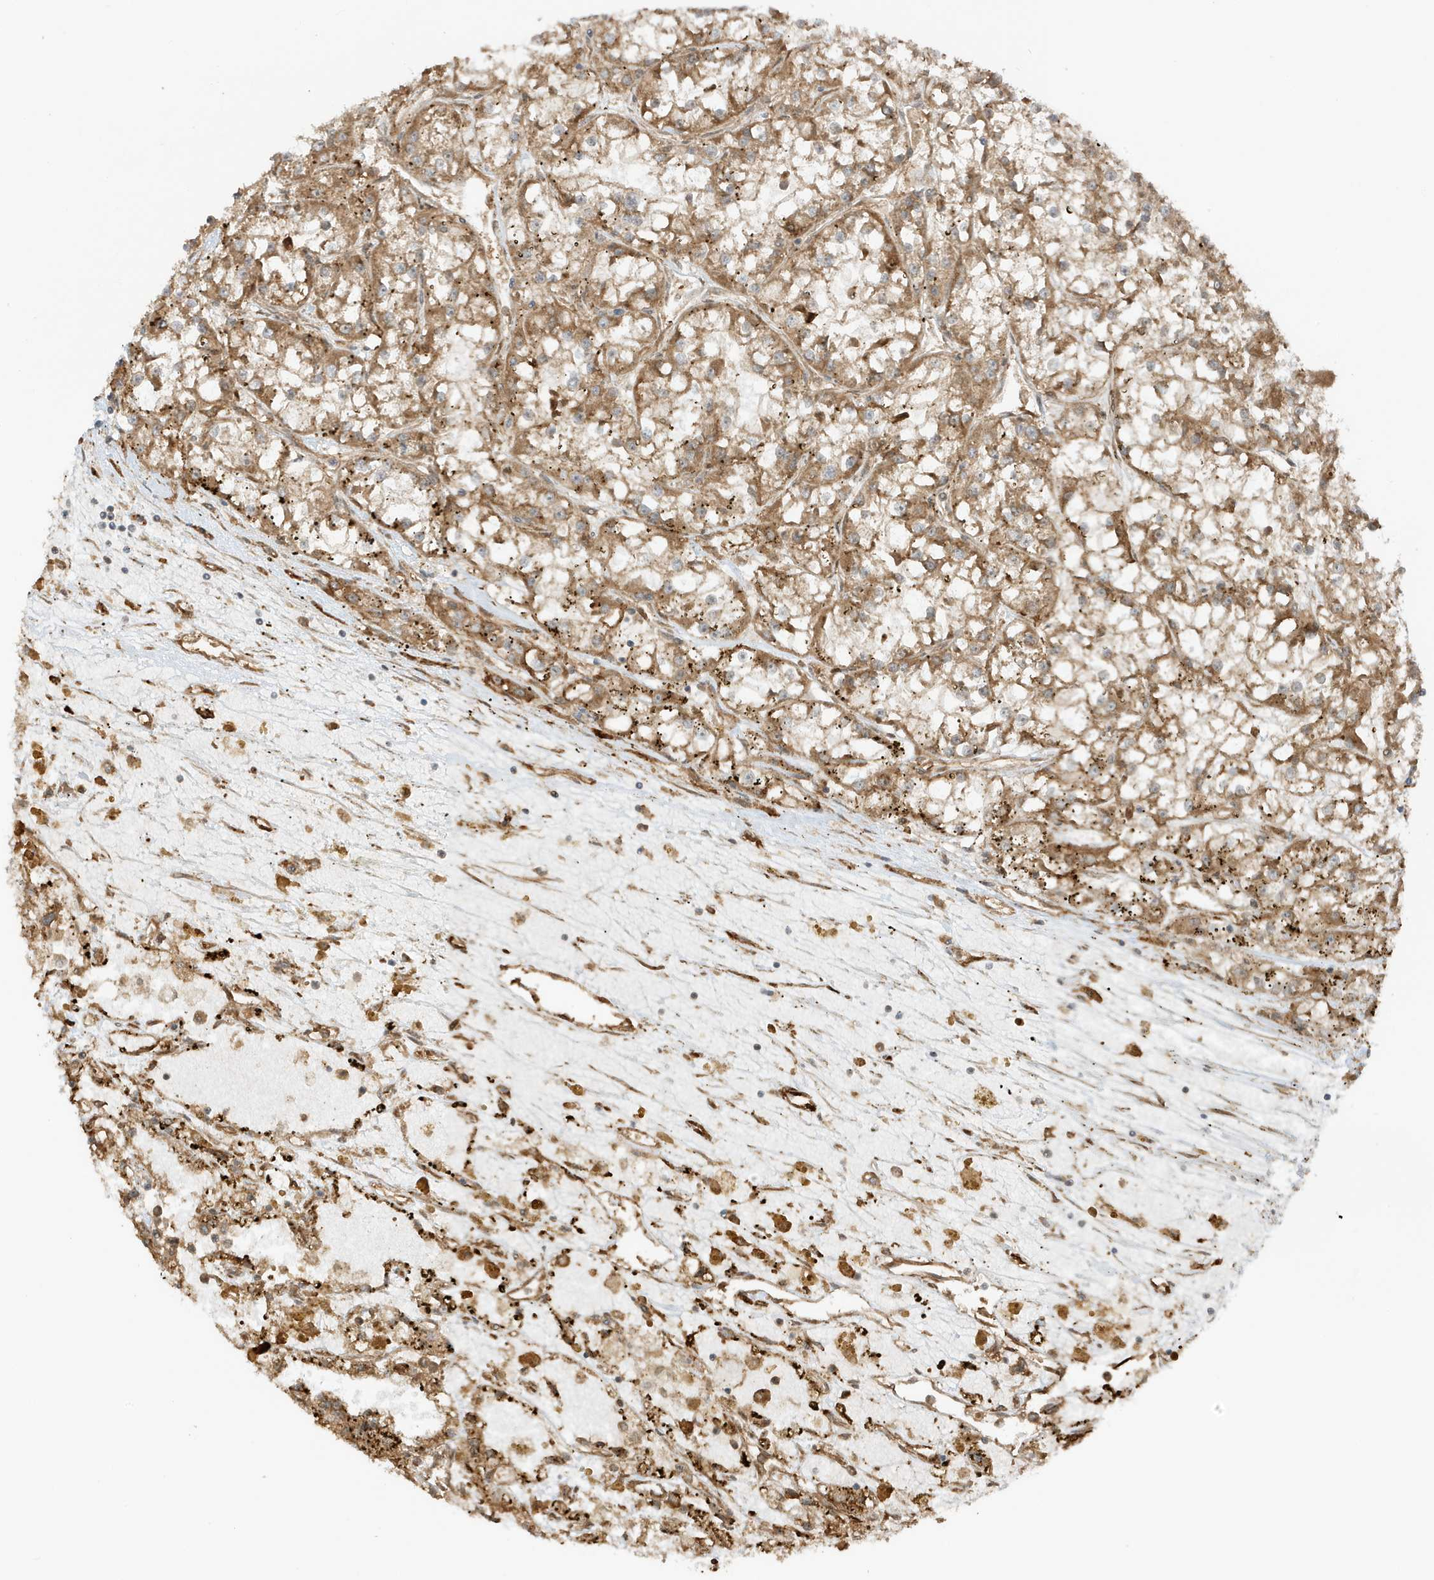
{"staining": {"intensity": "moderate", "quantity": ">75%", "location": "cytoplasmic/membranous"}, "tissue": "renal cancer", "cell_type": "Tumor cells", "image_type": "cancer", "snomed": [{"axis": "morphology", "description": "Adenocarcinoma, NOS"}, {"axis": "topography", "description": "Kidney"}], "caption": "Adenocarcinoma (renal) was stained to show a protein in brown. There is medium levels of moderate cytoplasmic/membranous positivity in approximately >75% of tumor cells.", "gene": "CDC42EP3", "patient": {"sex": "female", "age": 52}}